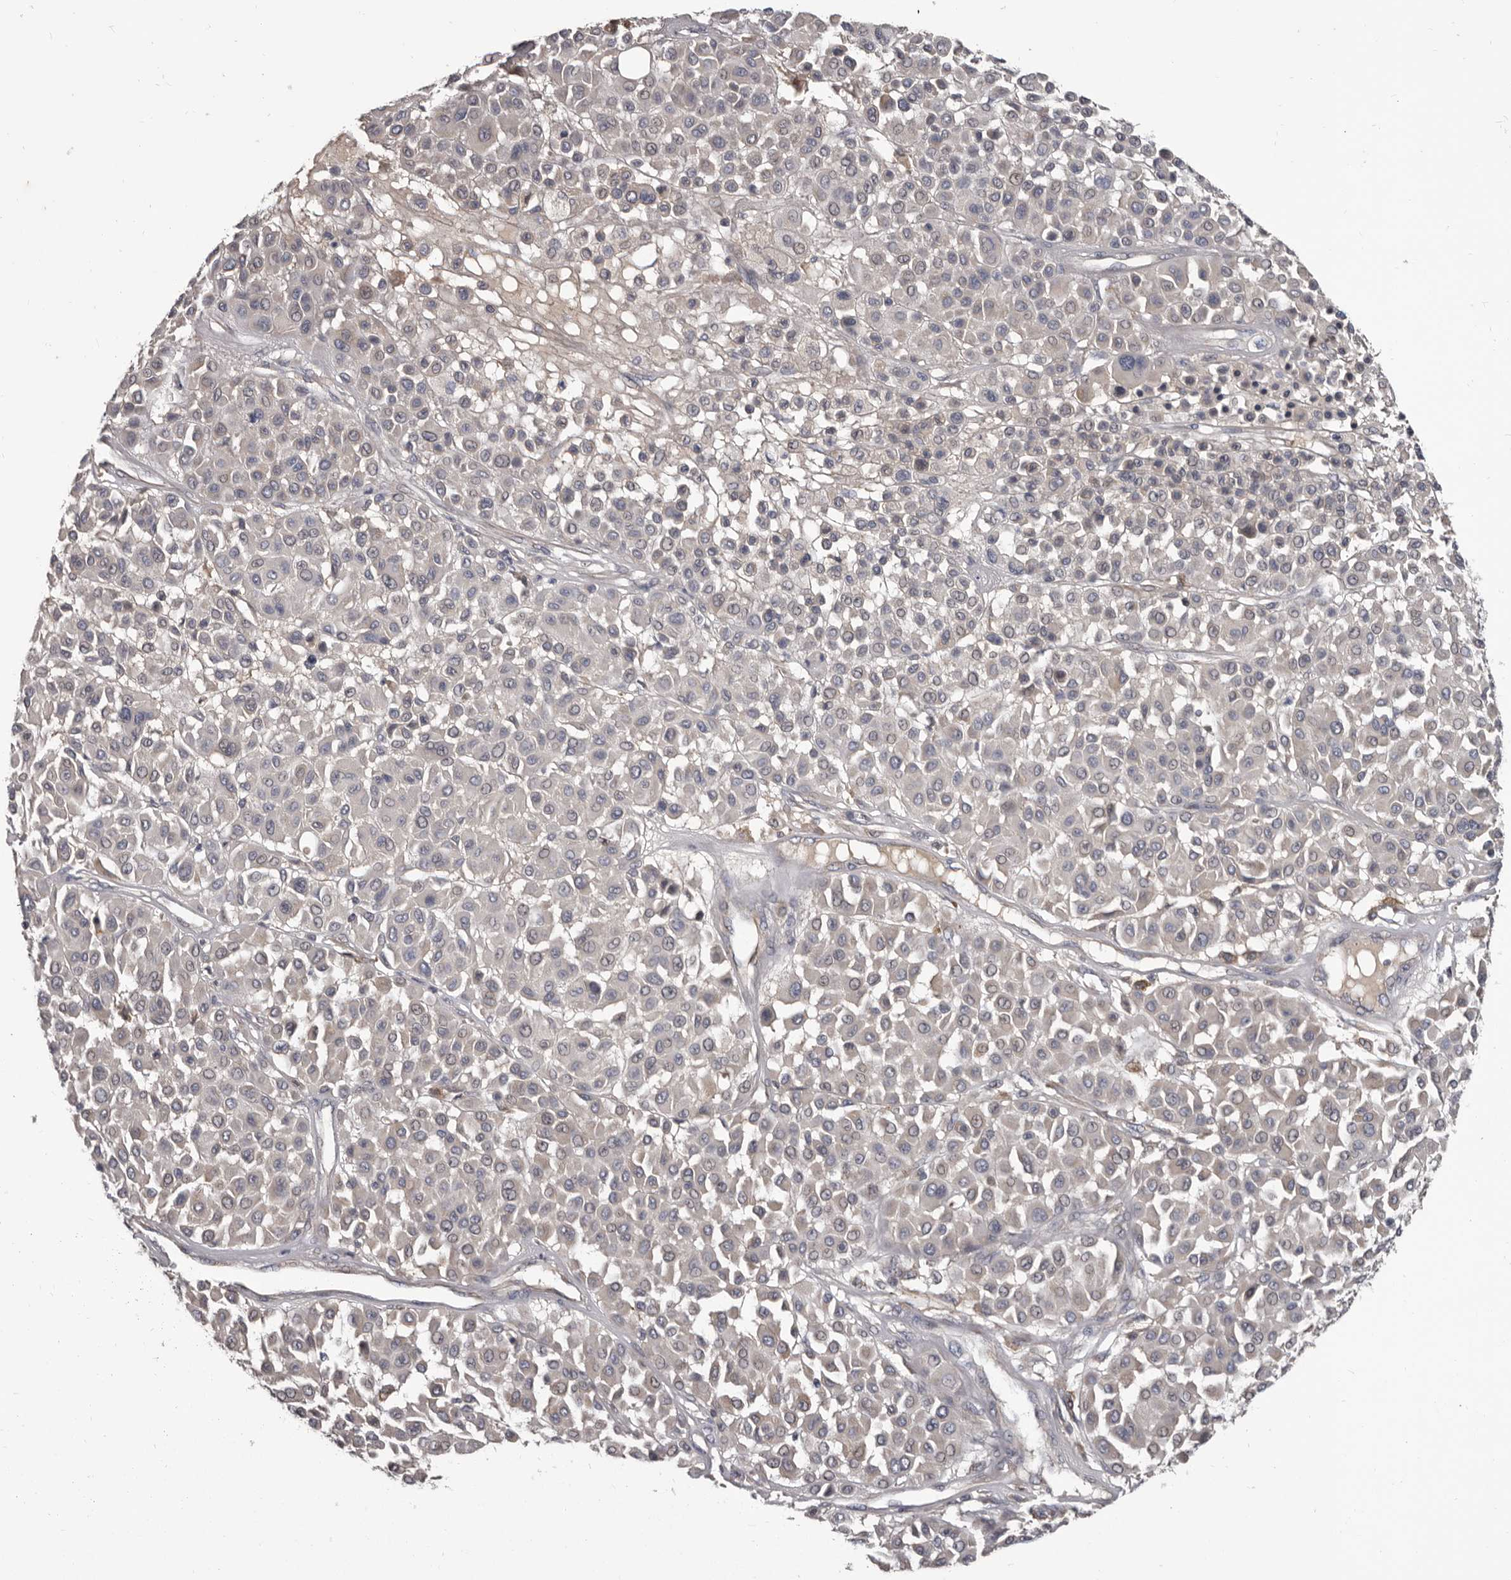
{"staining": {"intensity": "negative", "quantity": "none", "location": "none"}, "tissue": "melanoma", "cell_type": "Tumor cells", "image_type": "cancer", "snomed": [{"axis": "morphology", "description": "Malignant melanoma, Metastatic site"}, {"axis": "topography", "description": "Soft tissue"}], "caption": "Immunohistochemical staining of human melanoma shows no significant staining in tumor cells.", "gene": "ALDH5A1", "patient": {"sex": "male", "age": 41}}